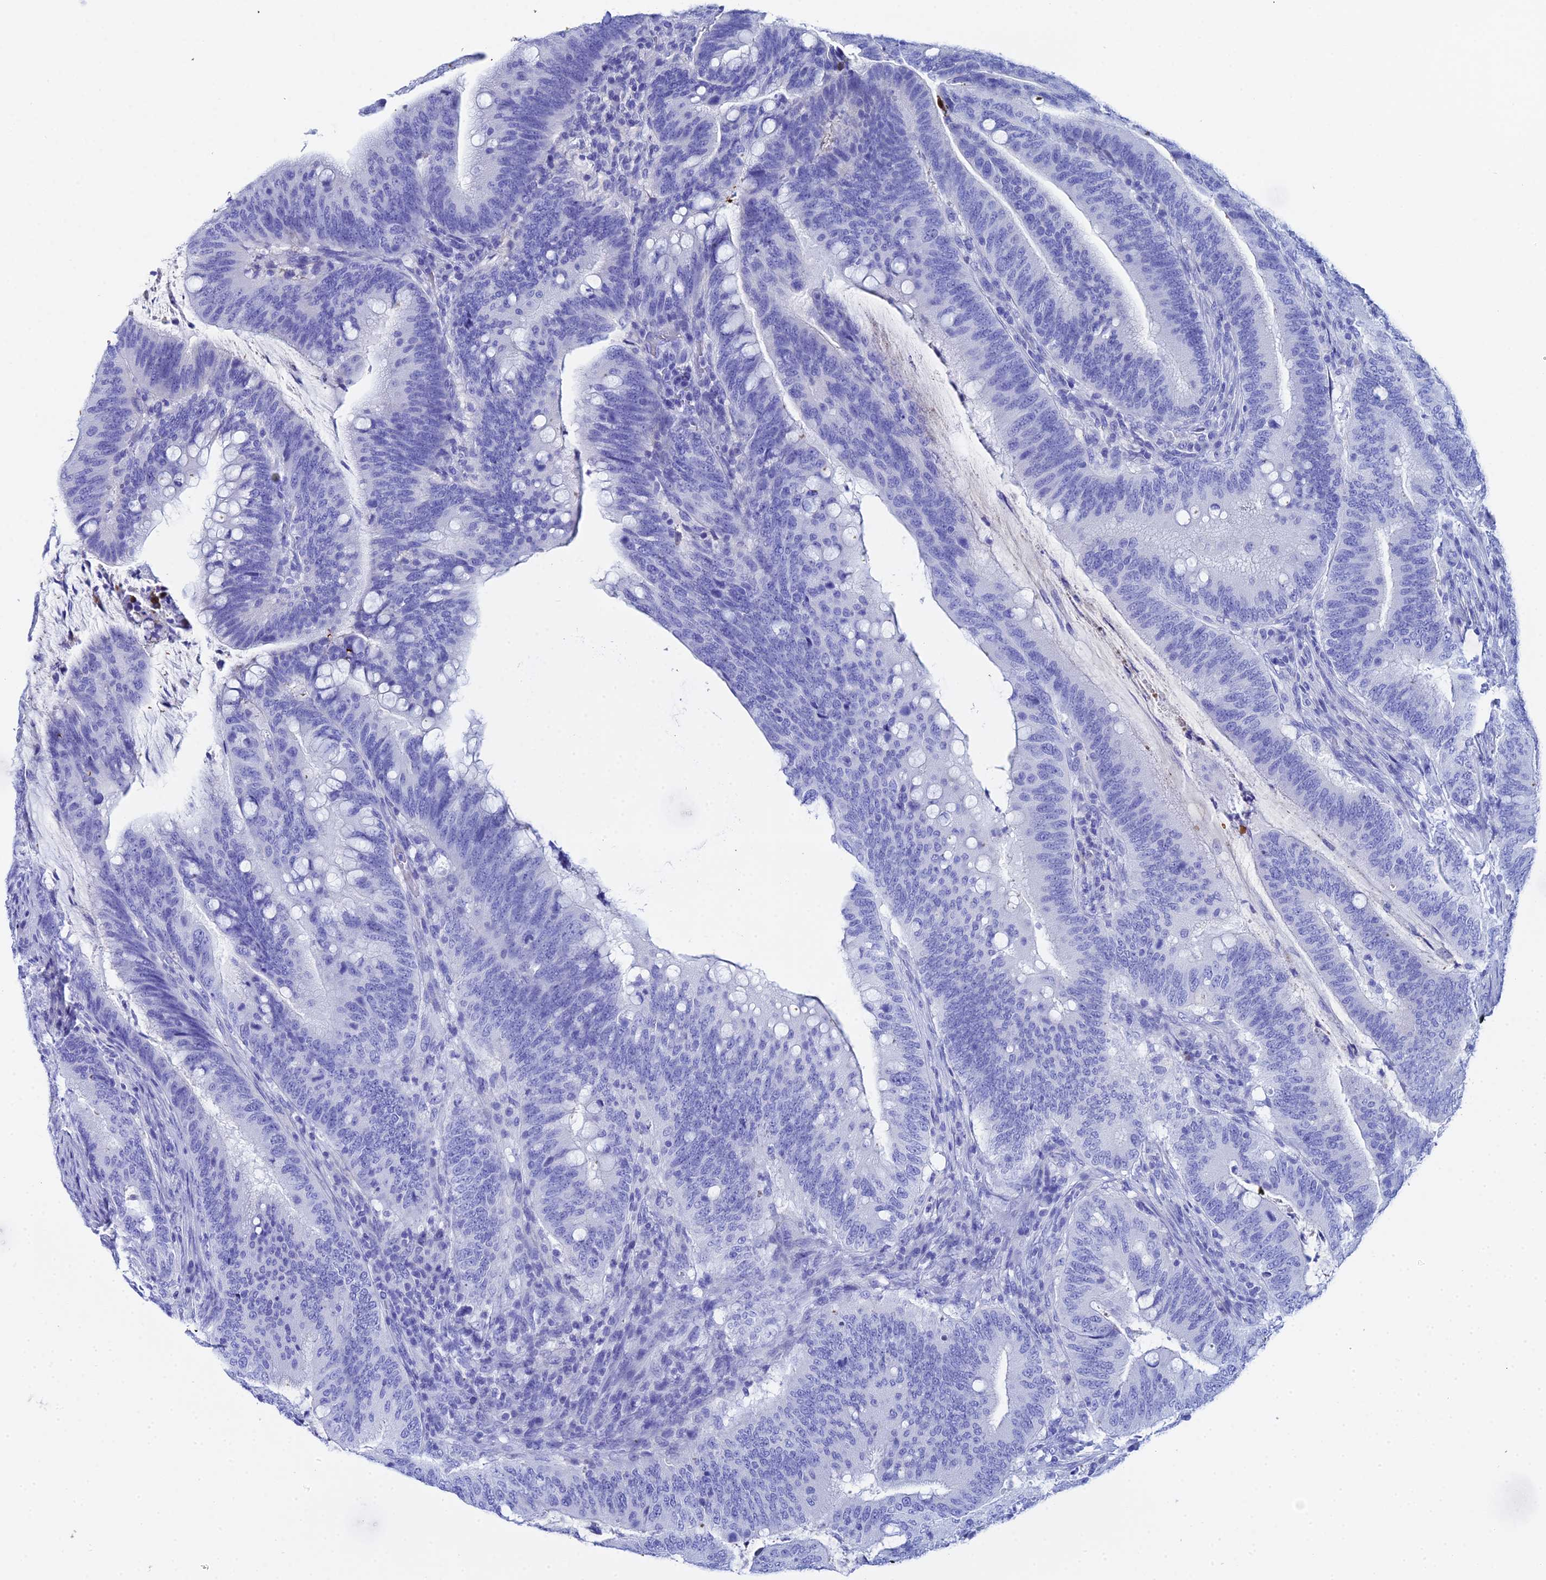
{"staining": {"intensity": "negative", "quantity": "none", "location": "none"}, "tissue": "colorectal cancer", "cell_type": "Tumor cells", "image_type": "cancer", "snomed": [{"axis": "morphology", "description": "Adenocarcinoma, NOS"}, {"axis": "topography", "description": "Colon"}], "caption": "Colorectal cancer was stained to show a protein in brown. There is no significant staining in tumor cells. (DAB (3,3'-diaminobenzidine) IHC visualized using brightfield microscopy, high magnification).", "gene": "CELA3A", "patient": {"sex": "female", "age": 66}}